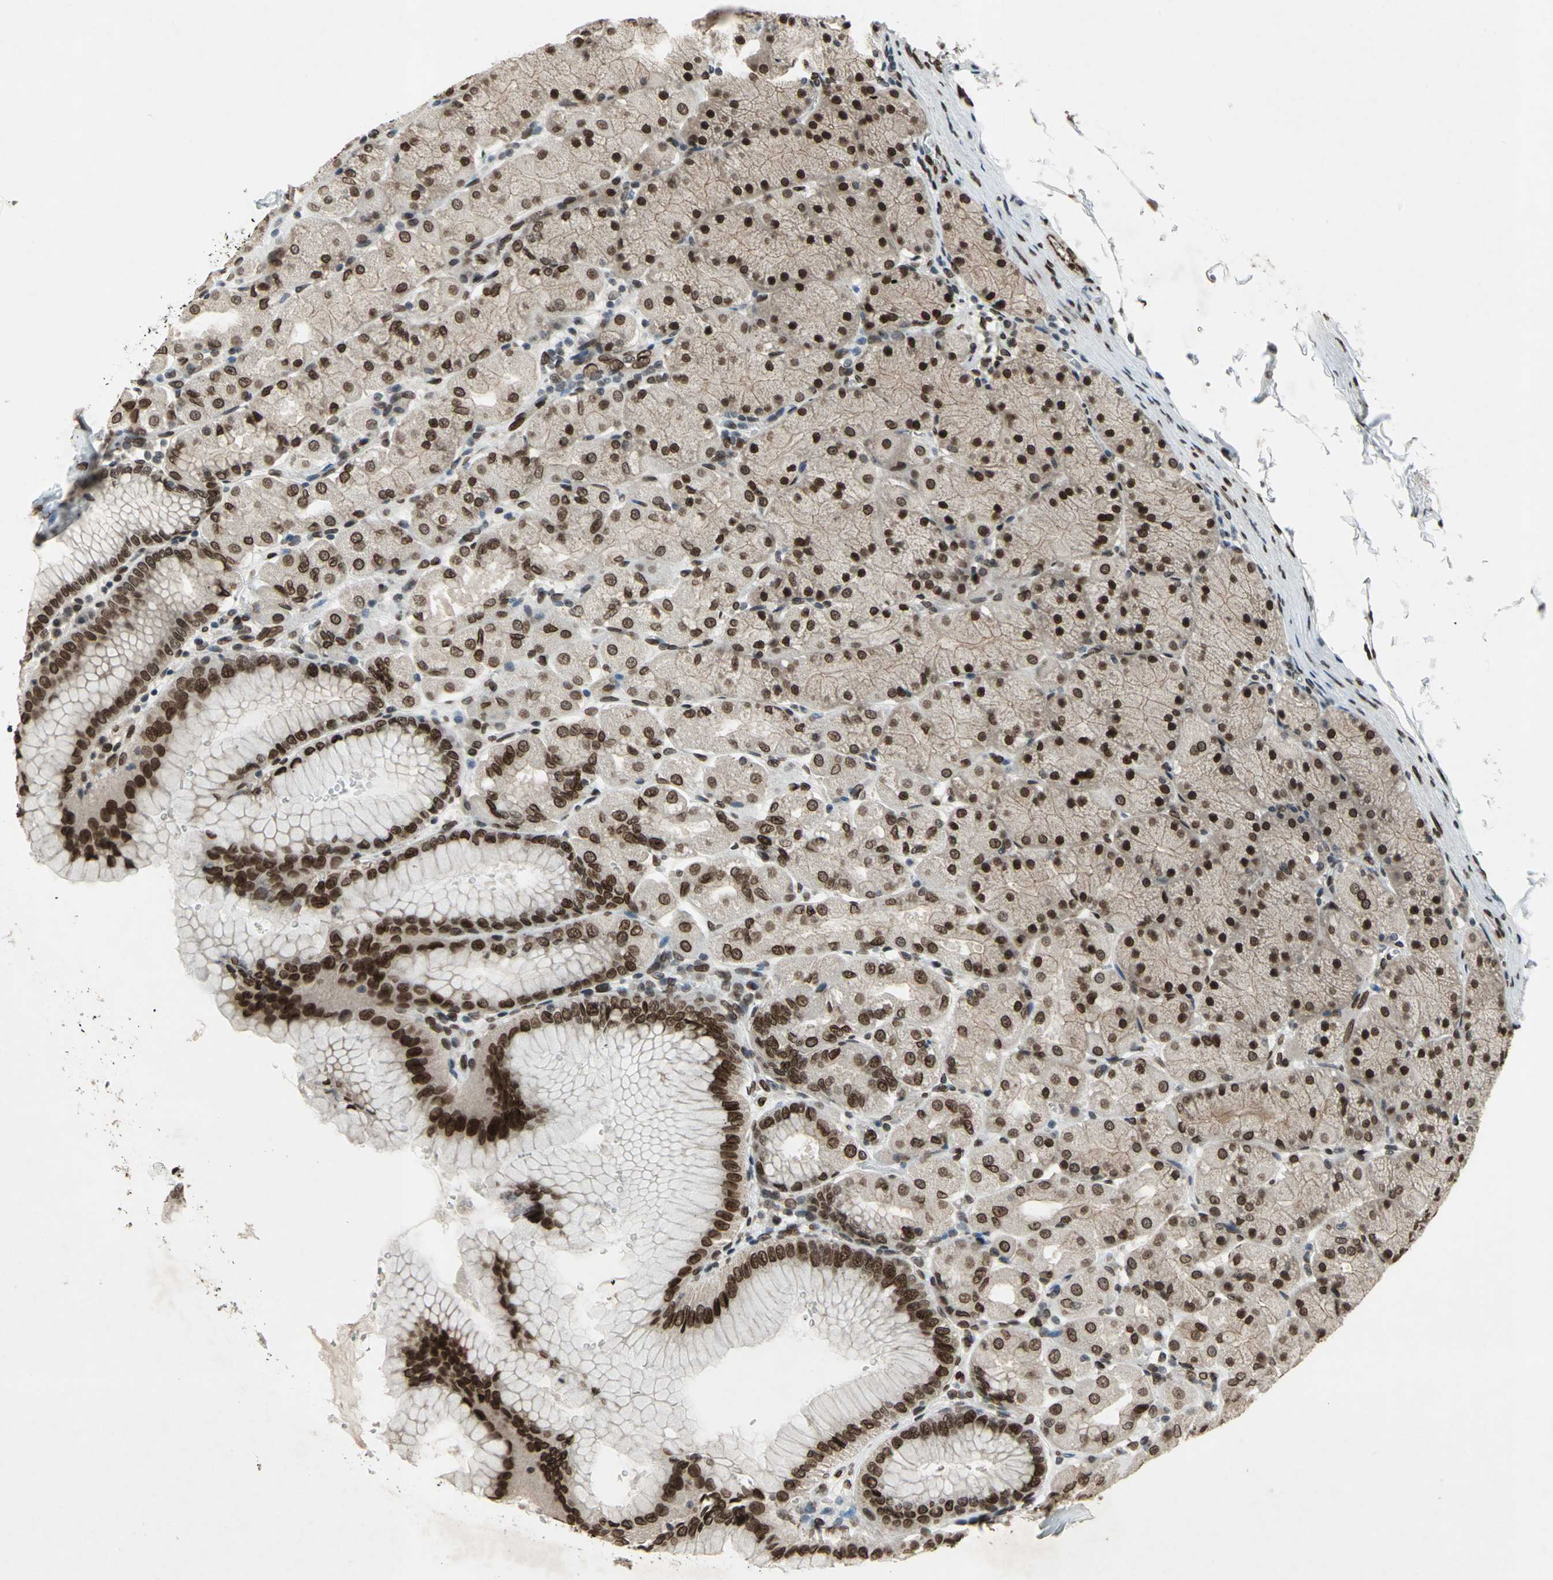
{"staining": {"intensity": "strong", "quantity": ">75%", "location": "cytoplasmic/membranous,nuclear"}, "tissue": "stomach", "cell_type": "Glandular cells", "image_type": "normal", "snomed": [{"axis": "morphology", "description": "Normal tissue, NOS"}, {"axis": "topography", "description": "Stomach, upper"}], "caption": "Immunohistochemistry photomicrograph of unremarkable stomach stained for a protein (brown), which exhibits high levels of strong cytoplasmic/membranous,nuclear positivity in approximately >75% of glandular cells.", "gene": "ISY1", "patient": {"sex": "female", "age": 56}}